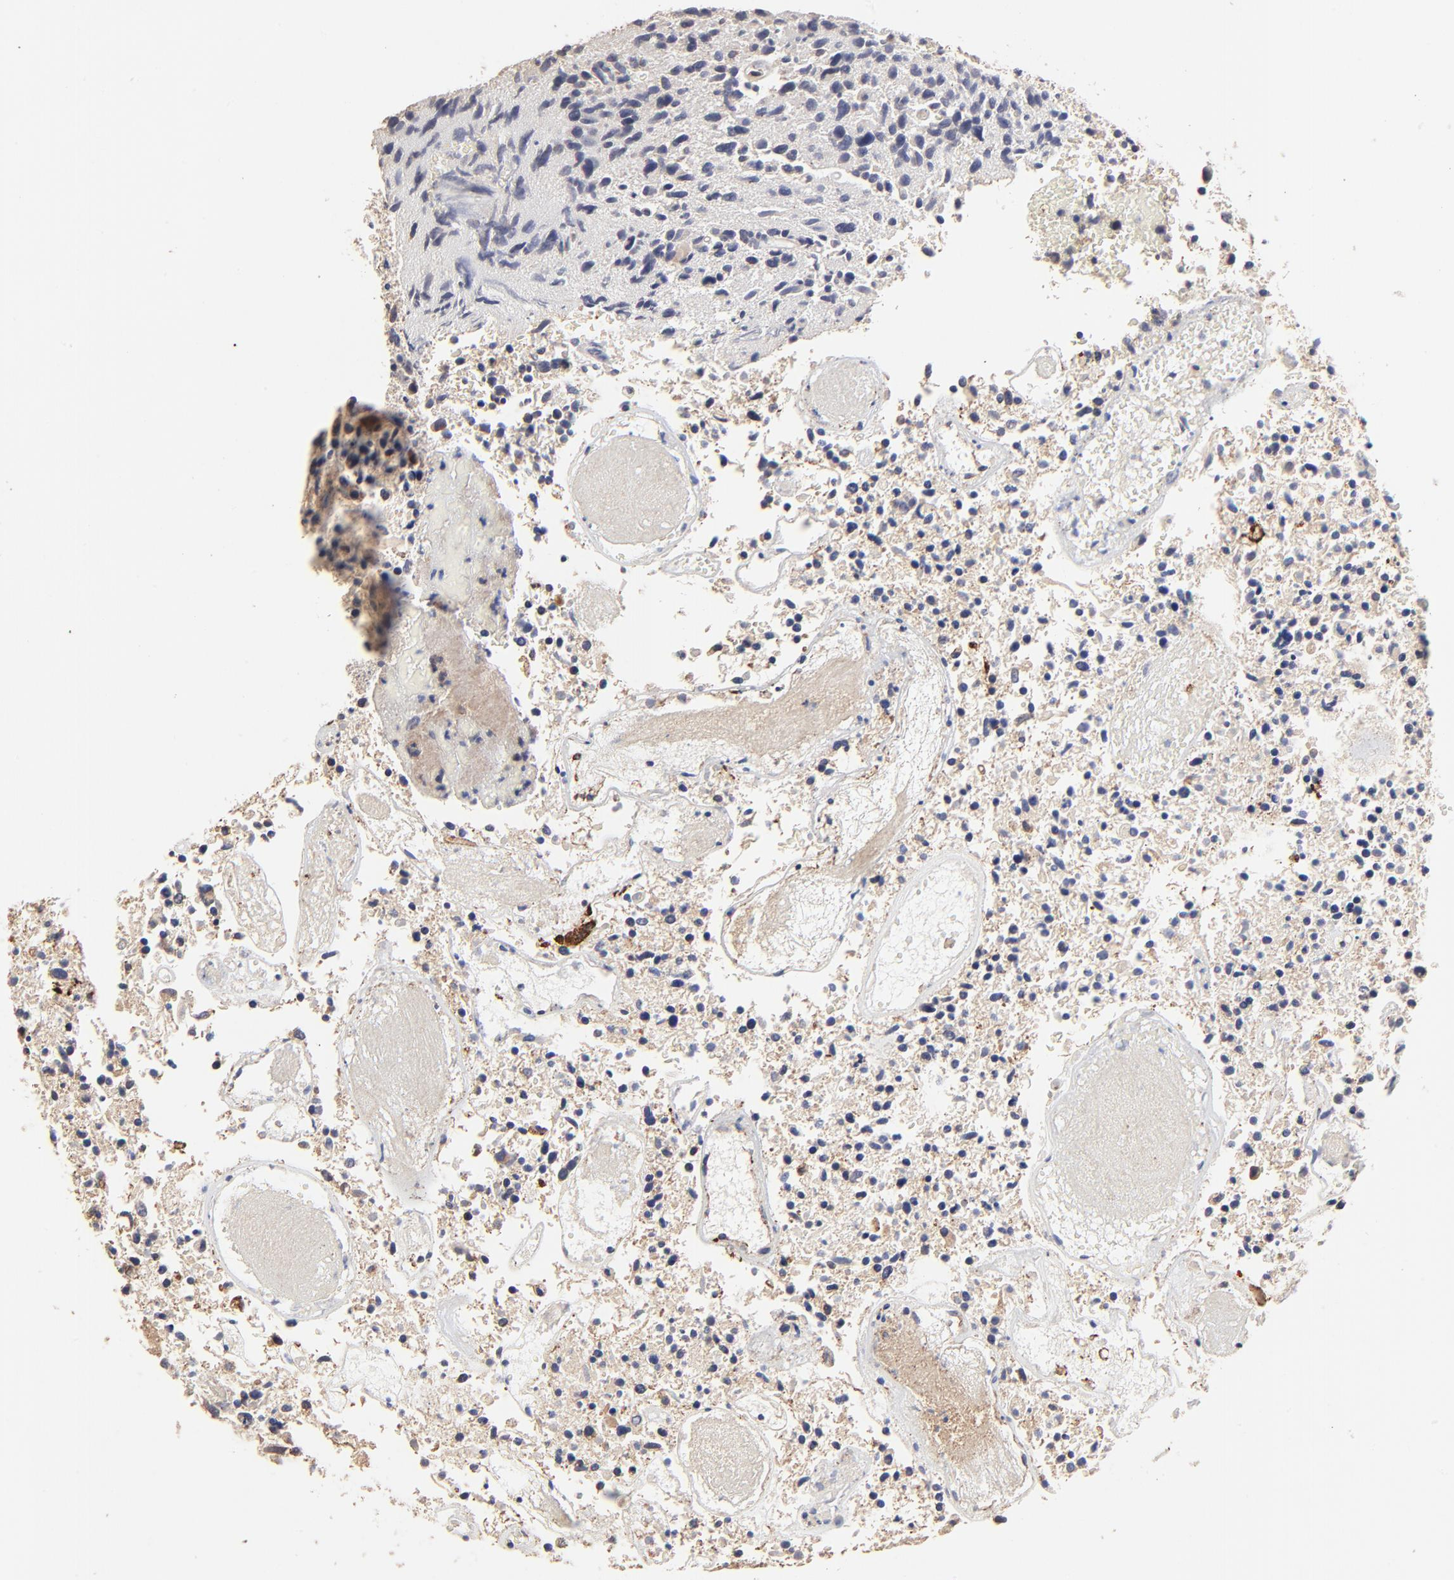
{"staining": {"intensity": "moderate", "quantity": "<25%", "location": "cytoplasmic/membranous"}, "tissue": "glioma", "cell_type": "Tumor cells", "image_type": "cancer", "snomed": [{"axis": "morphology", "description": "Glioma, malignant, High grade"}, {"axis": "topography", "description": "Brain"}], "caption": "Moderate cytoplasmic/membranous protein positivity is appreciated in about <25% of tumor cells in high-grade glioma (malignant).", "gene": "ELP2", "patient": {"sex": "male", "age": 72}}